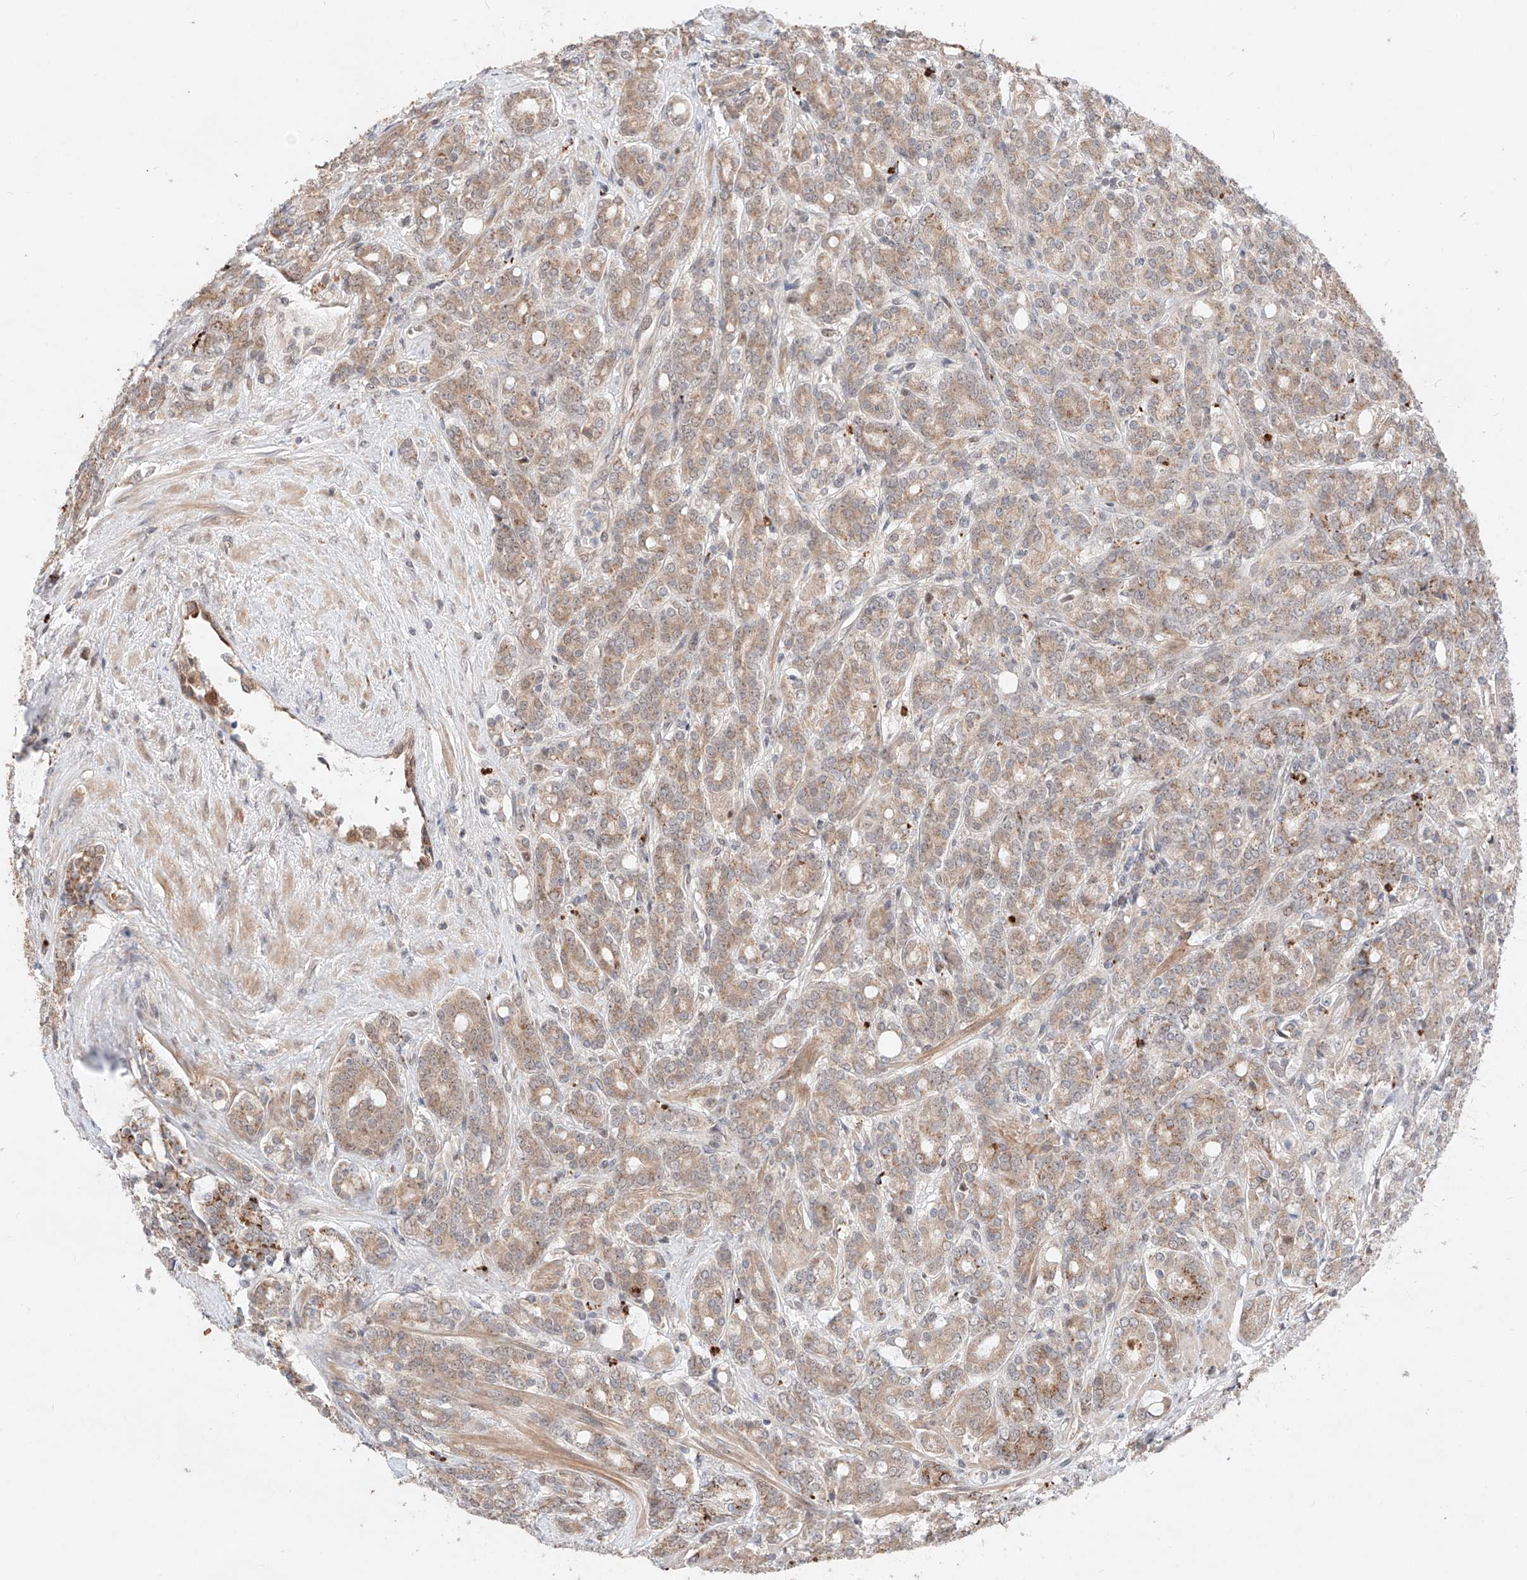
{"staining": {"intensity": "moderate", "quantity": ">75%", "location": "cytoplasmic/membranous"}, "tissue": "prostate cancer", "cell_type": "Tumor cells", "image_type": "cancer", "snomed": [{"axis": "morphology", "description": "Adenocarcinoma, High grade"}, {"axis": "topography", "description": "Prostate"}], "caption": "About >75% of tumor cells in prostate high-grade adenocarcinoma demonstrate moderate cytoplasmic/membranous protein staining as visualized by brown immunohistochemical staining.", "gene": "GCNT1", "patient": {"sex": "male", "age": 62}}